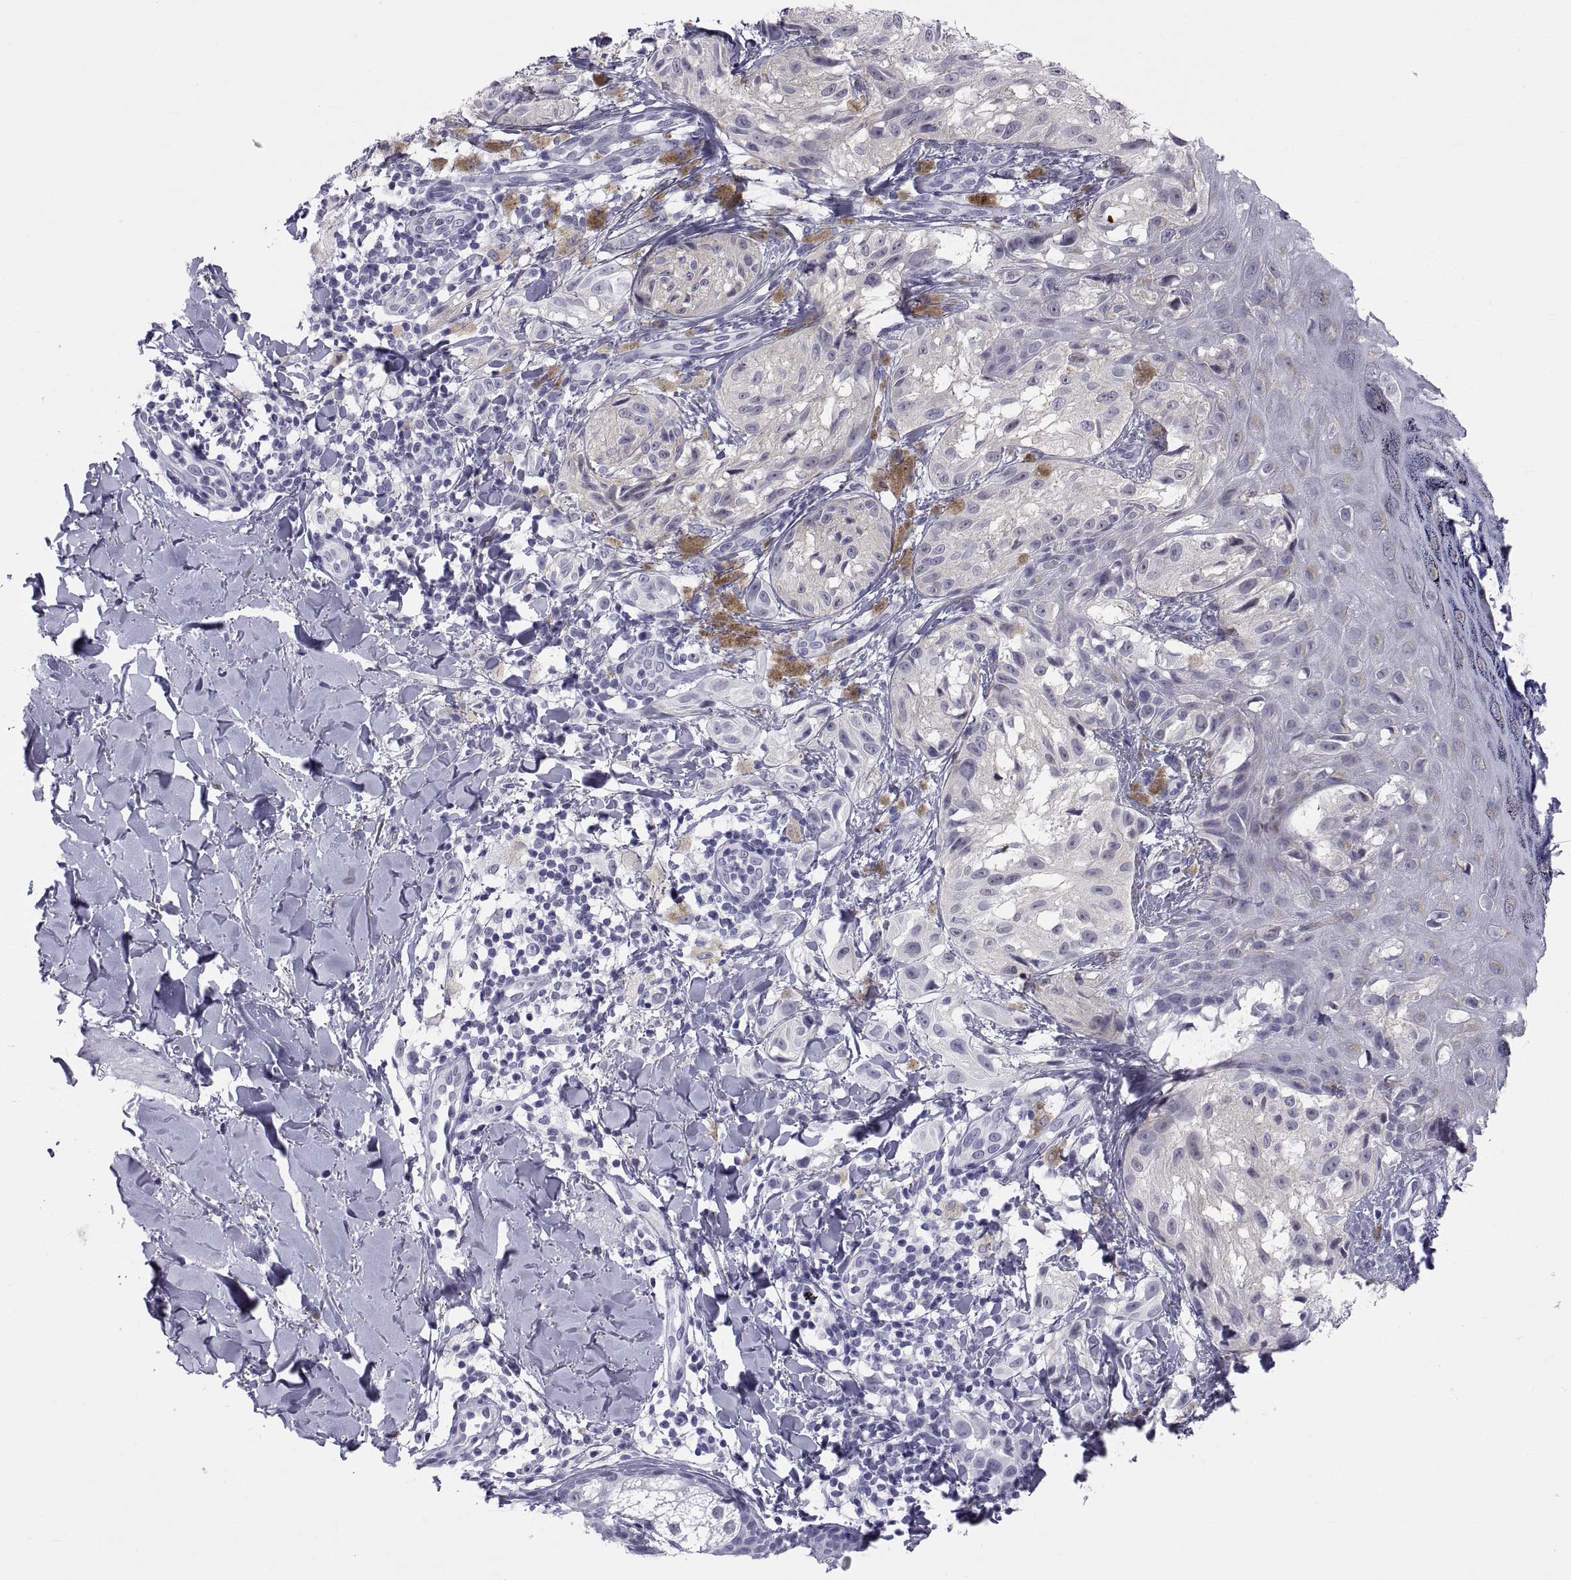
{"staining": {"intensity": "negative", "quantity": "none", "location": "none"}, "tissue": "melanoma", "cell_type": "Tumor cells", "image_type": "cancer", "snomed": [{"axis": "morphology", "description": "Malignant melanoma, NOS"}, {"axis": "topography", "description": "Skin"}], "caption": "Tumor cells are negative for brown protein staining in malignant melanoma. (DAB (3,3'-diaminobenzidine) IHC, high magnification).", "gene": "NEUROD6", "patient": {"sex": "male", "age": 36}}